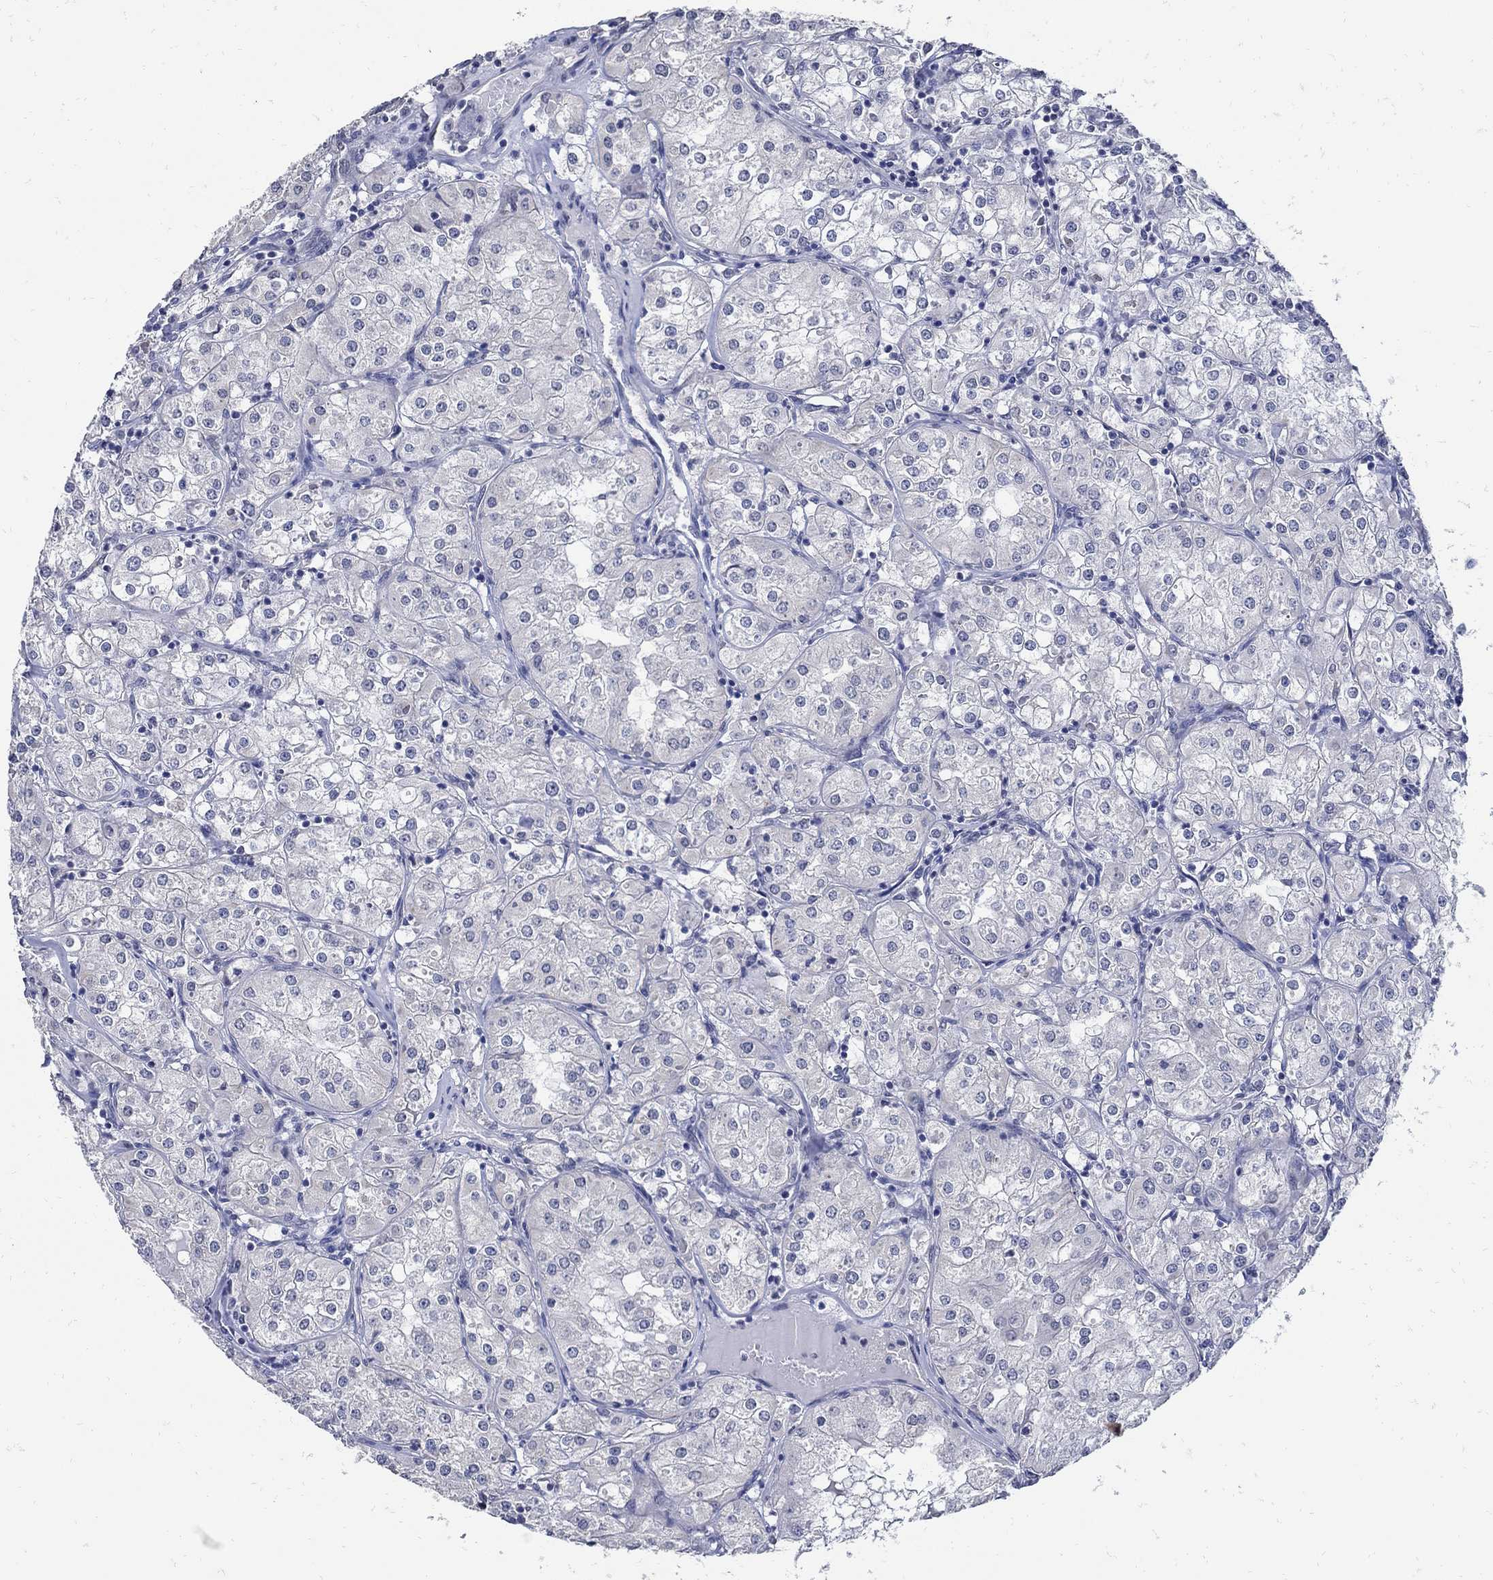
{"staining": {"intensity": "negative", "quantity": "none", "location": "none"}, "tissue": "renal cancer", "cell_type": "Tumor cells", "image_type": "cancer", "snomed": [{"axis": "morphology", "description": "Adenocarcinoma, NOS"}, {"axis": "topography", "description": "Kidney"}], "caption": "Immunohistochemistry (IHC) micrograph of human renal adenocarcinoma stained for a protein (brown), which shows no staining in tumor cells. (Stains: DAB immunohistochemistry (IHC) with hematoxylin counter stain, Microscopy: brightfield microscopy at high magnification).", "gene": "KCNN3", "patient": {"sex": "male", "age": 77}}